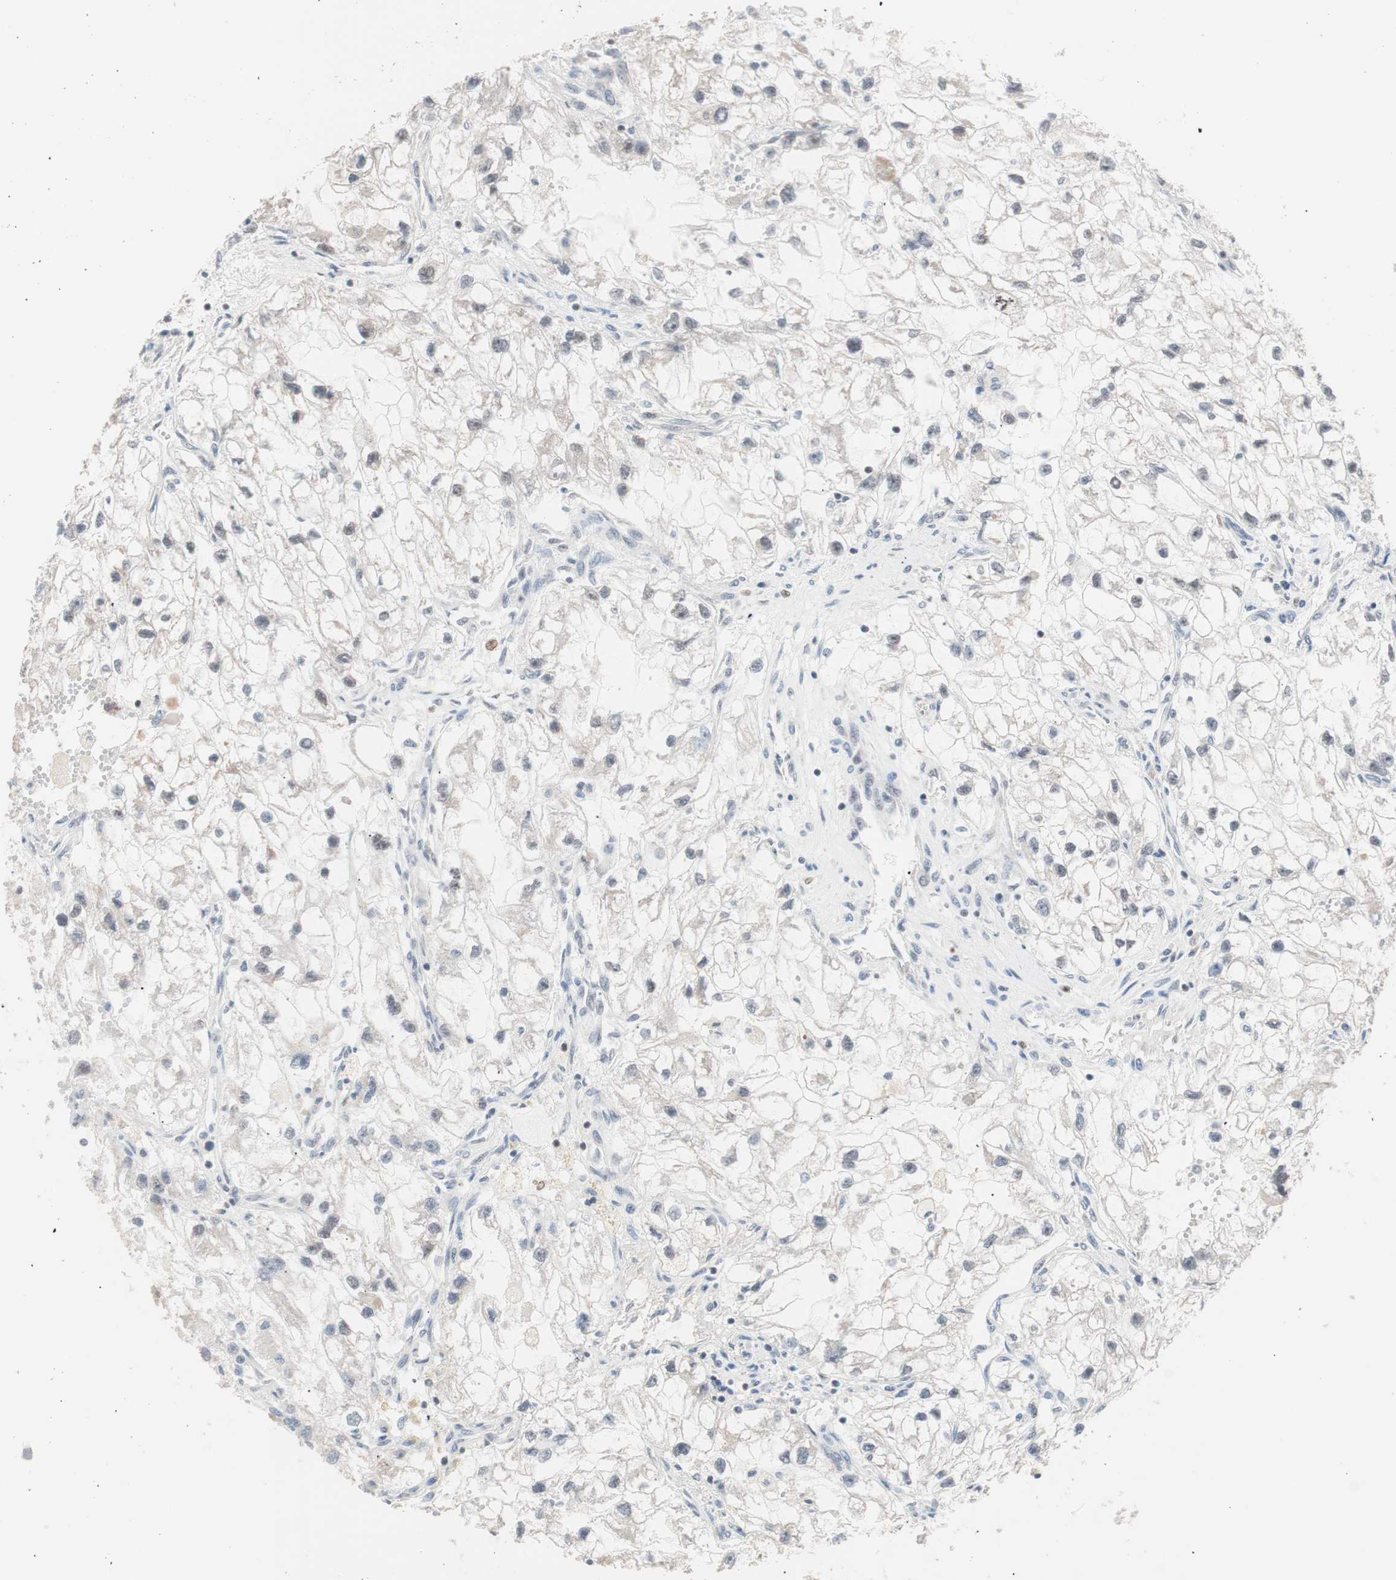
{"staining": {"intensity": "weak", "quantity": "<25%", "location": "nuclear"}, "tissue": "renal cancer", "cell_type": "Tumor cells", "image_type": "cancer", "snomed": [{"axis": "morphology", "description": "Adenocarcinoma, NOS"}, {"axis": "topography", "description": "Kidney"}], "caption": "There is no significant staining in tumor cells of adenocarcinoma (renal).", "gene": "LIG3", "patient": {"sex": "female", "age": 70}}